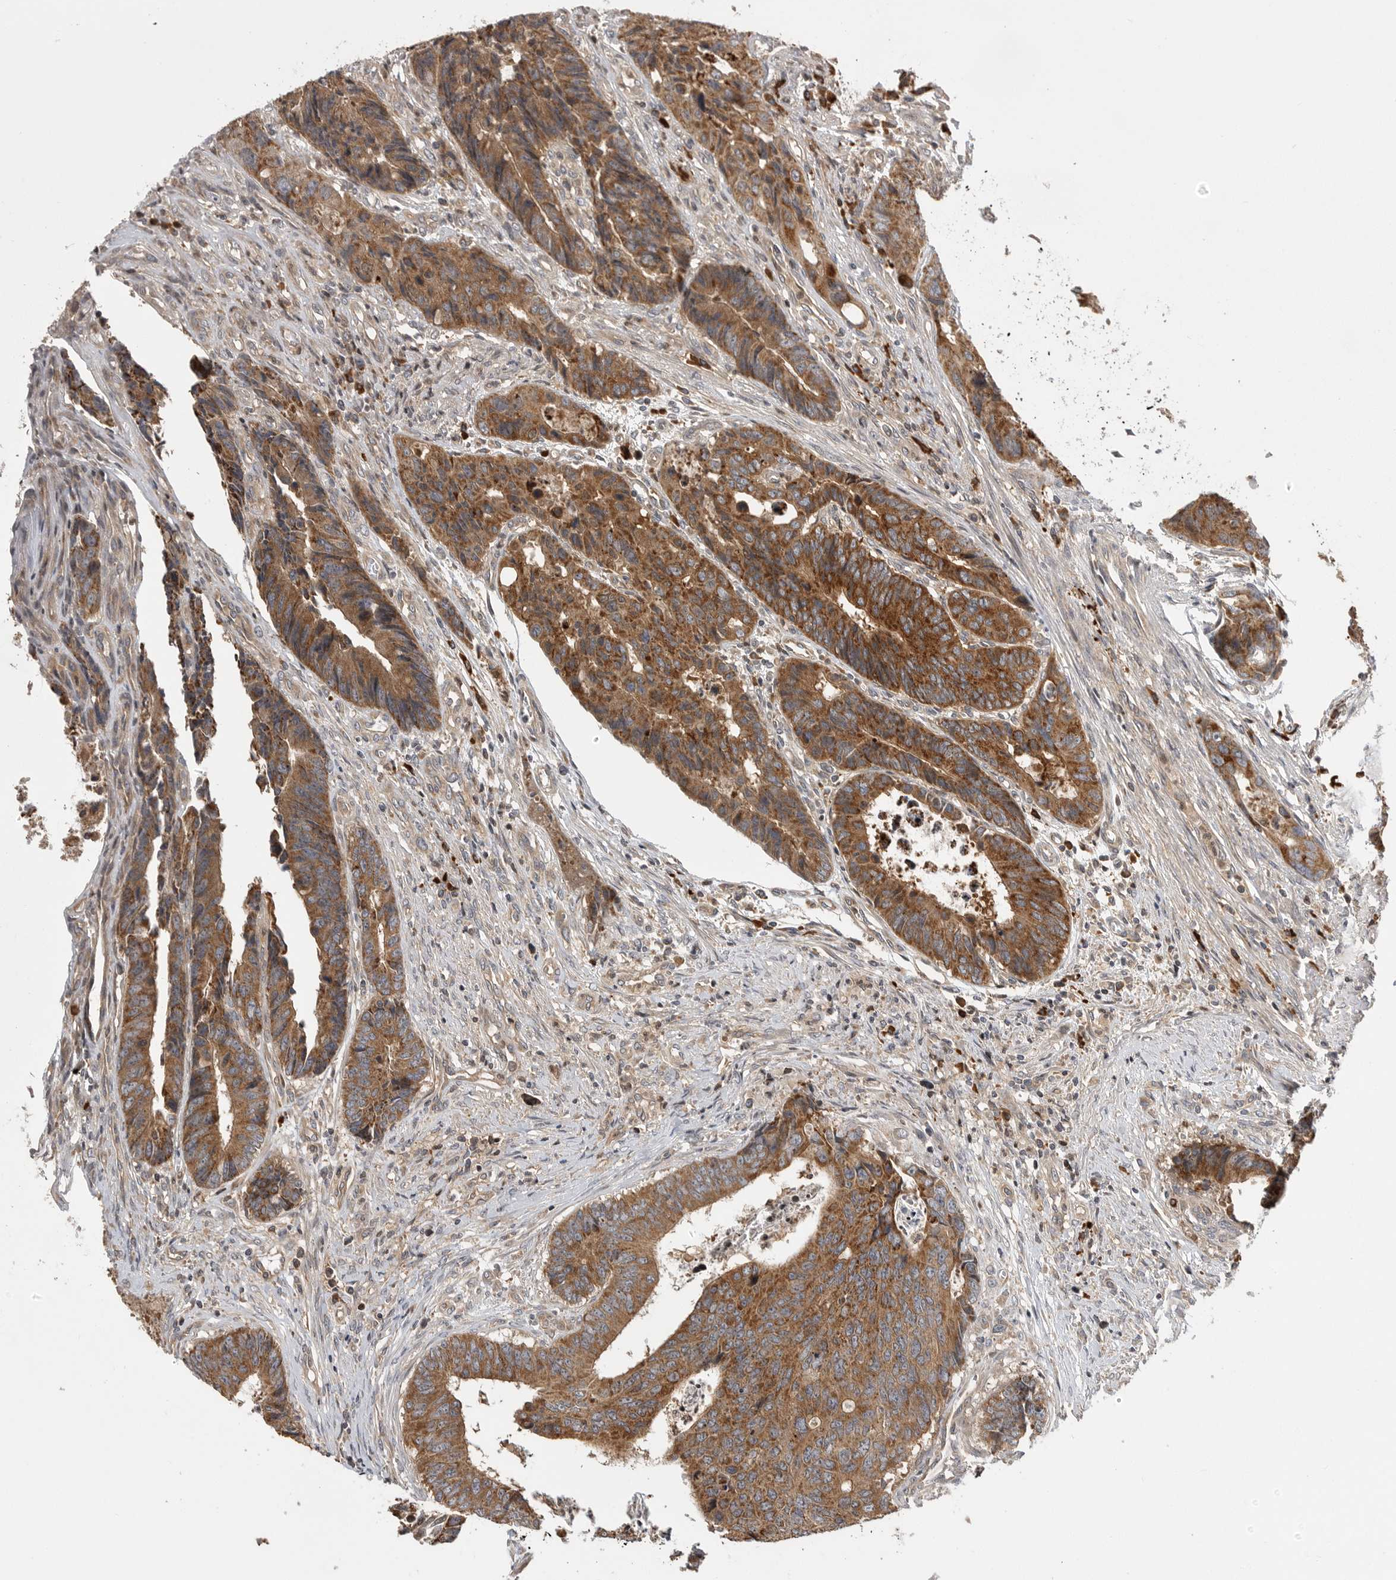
{"staining": {"intensity": "moderate", "quantity": ">75%", "location": "cytoplasmic/membranous"}, "tissue": "colorectal cancer", "cell_type": "Tumor cells", "image_type": "cancer", "snomed": [{"axis": "morphology", "description": "Adenocarcinoma, NOS"}, {"axis": "topography", "description": "Rectum"}], "caption": "Human adenocarcinoma (colorectal) stained with a protein marker shows moderate staining in tumor cells.", "gene": "OXR1", "patient": {"sex": "male", "age": 84}}